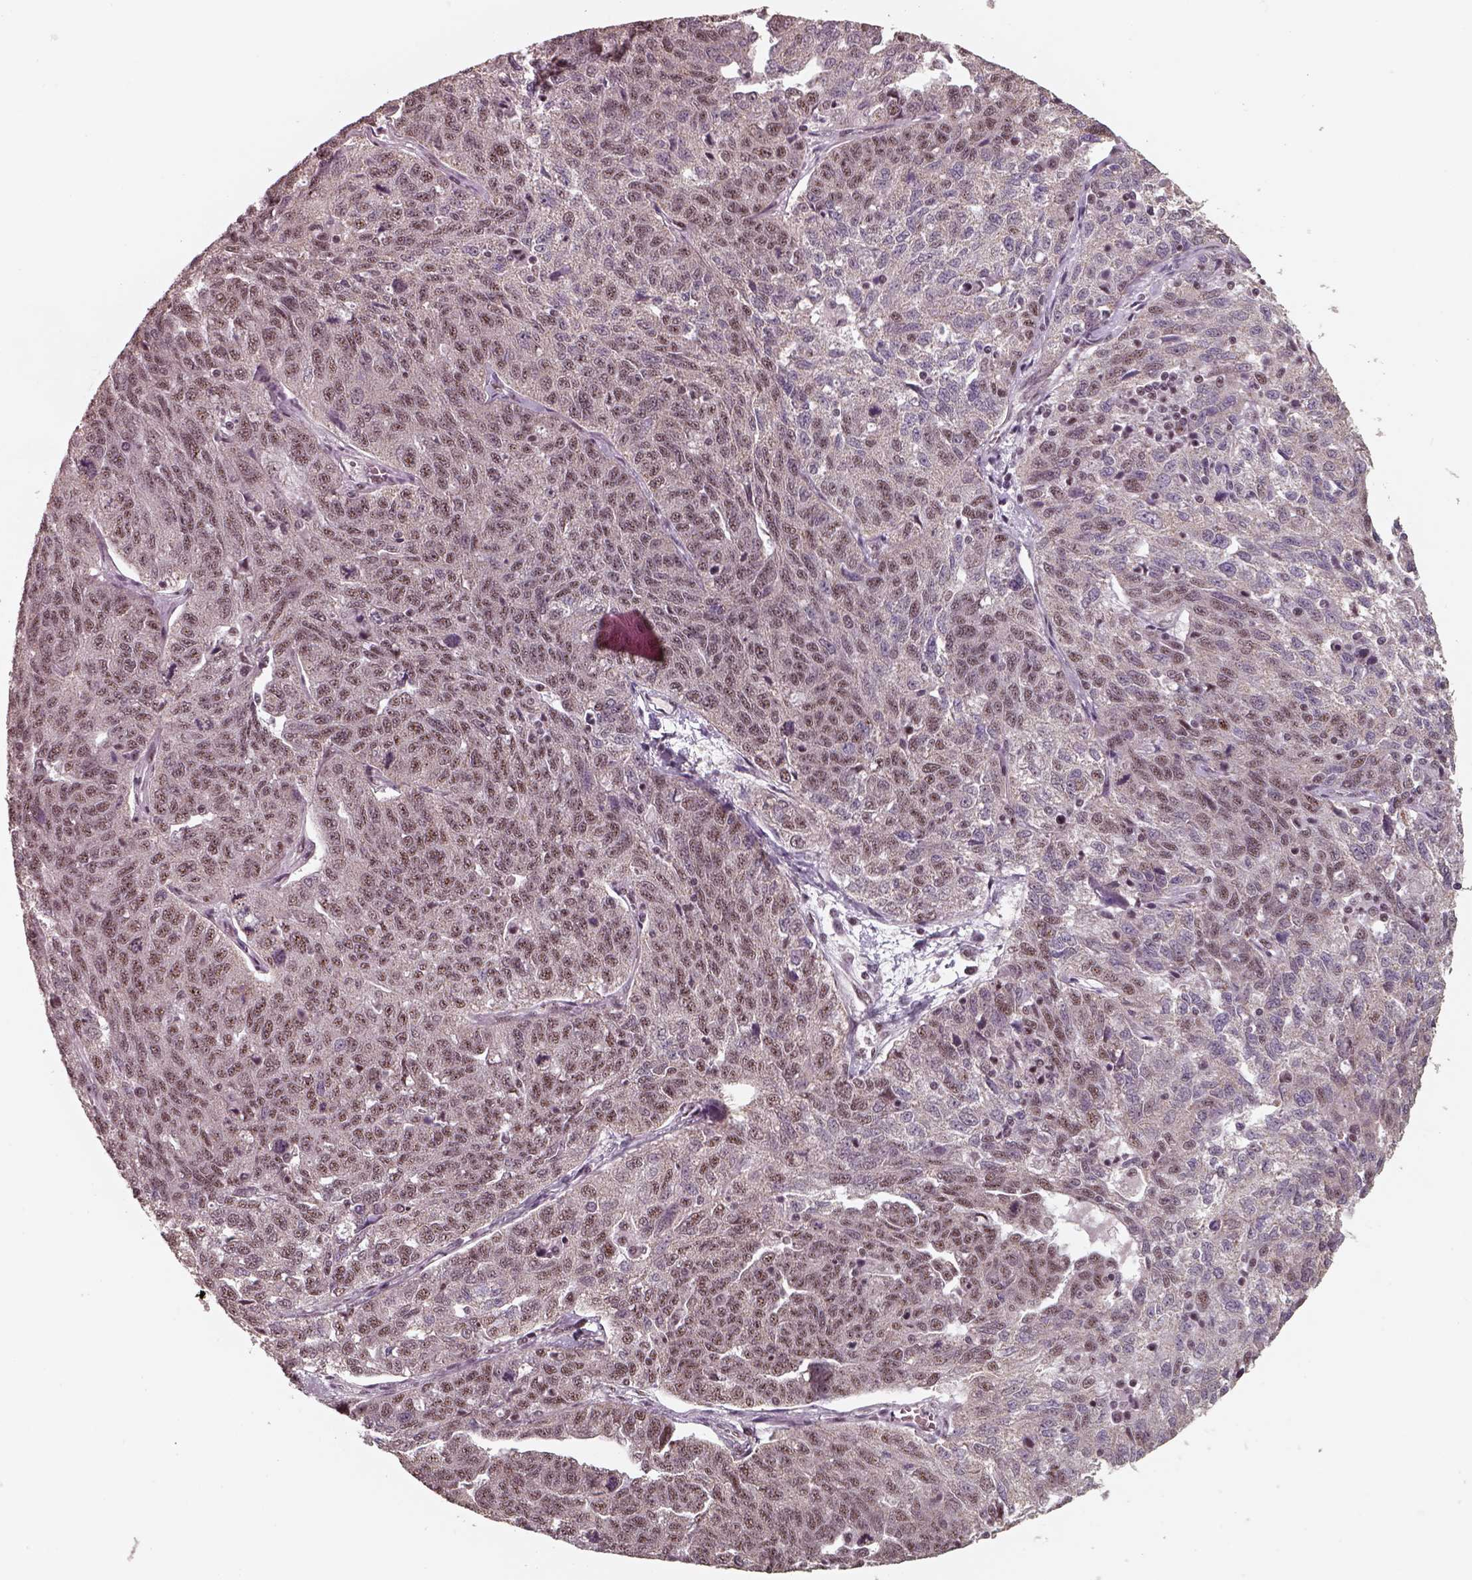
{"staining": {"intensity": "moderate", "quantity": ">75%", "location": "nuclear"}, "tissue": "ovarian cancer", "cell_type": "Tumor cells", "image_type": "cancer", "snomed": [{"axis": "morphology", "description": "Cystadenocarcinoma, serous, NOS"}, {"axis": "topography", "description": "Ovary"}], "caption": "Ovarian serous cystadenocarcinoma stained for a protein shows moderate nuclear positivity in tumor cells.", "gene": "ATXN7L3", "patient": {"sex": "female", "age": 71}}